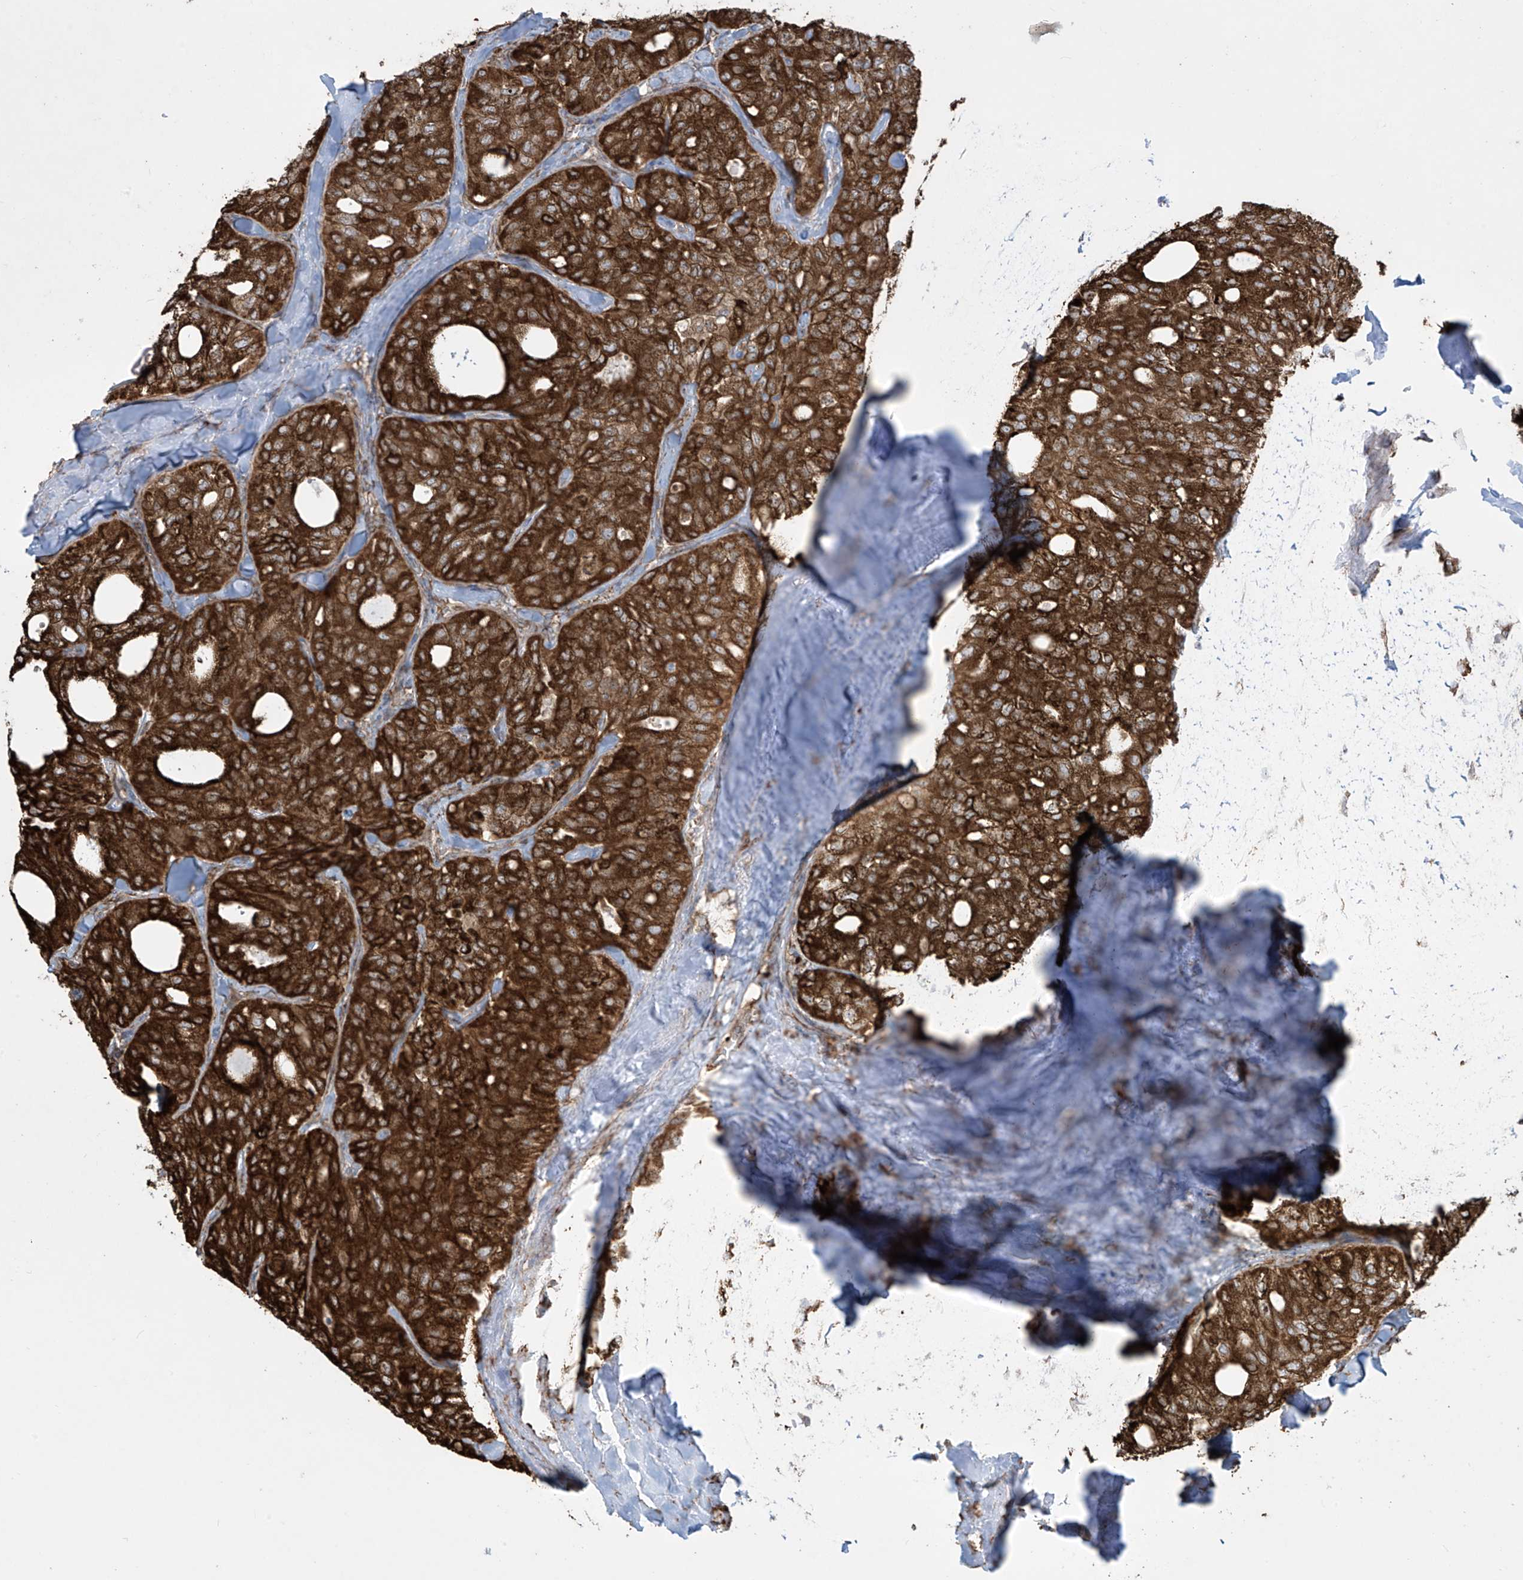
{"staining": {"intensity": "strong", "quantity": ">75%", "location": "cytoplasmic/membranous"}, "tissue": "thyroid cancer", "cell_type": "Tumor cells", "image_type": "cancer", "snomed": [{"axis": "morphology", "description": "Follicular adenoma carcinoma, NOS"}, {"axis": "topography", "description": "Thyroid gland"}], "caption": "An immunohistochemistry (IHC) photomicrograph of tumor tissue is shown. Protein staining in brown highlights strong cytoplasmic/membranous positivity in thyroid cancer within tumor cells.", "gene": "MX1", "patient": {"sex": "male", "age": 75}}